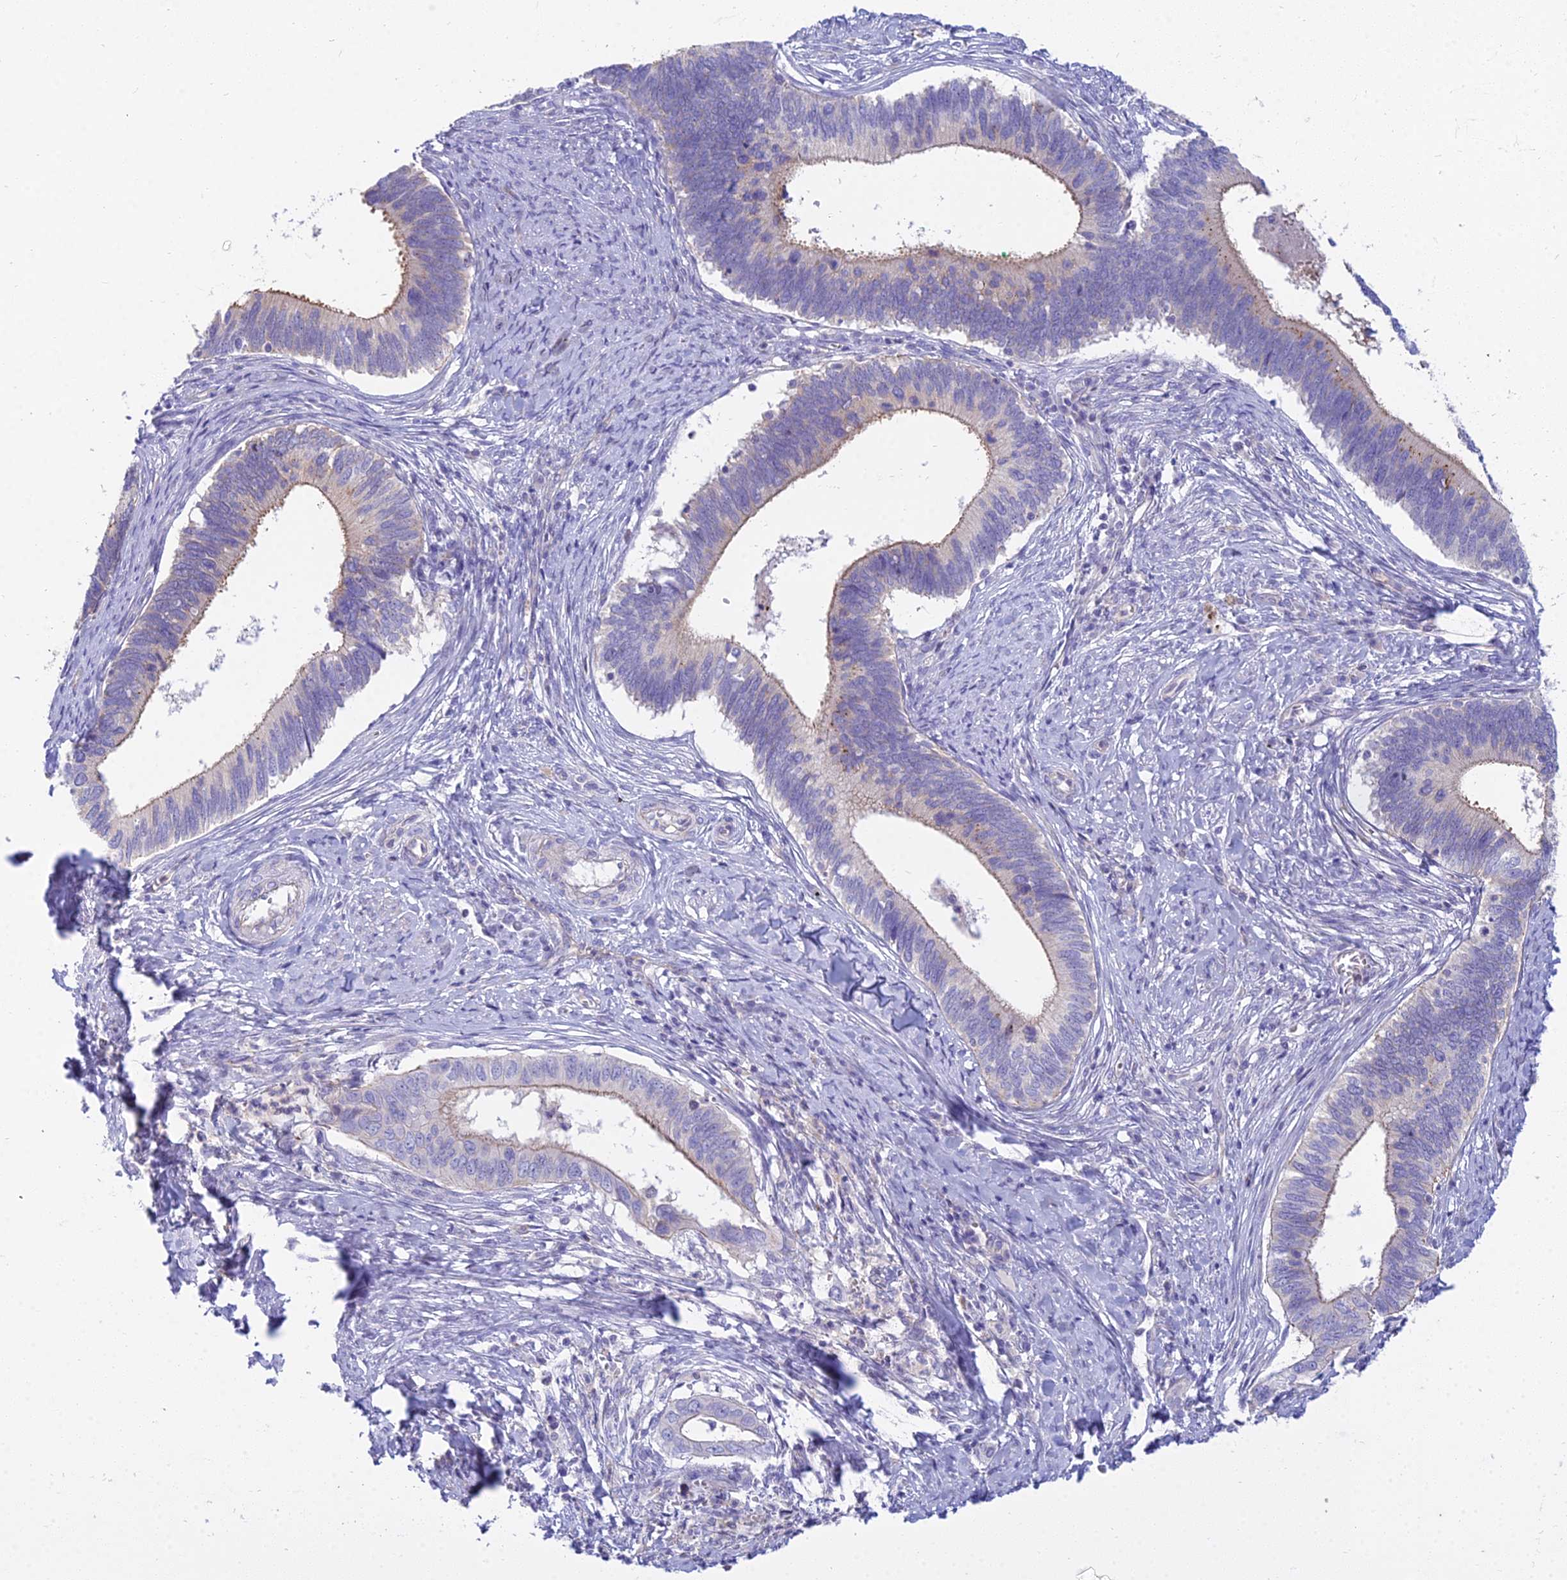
{"staining": {"intensity": "weak", "quantity": "<25%", "location": "cytoplasmic/membranous"}, "tissue": "cervical cancer", "cell_type": "Tumor cells", "image_type": "cancer", "snomed": [{"axis": "morphology", "description": "Adenocarcinoma, NOS"}, {"axis": "topography", "description": "Cervix"}], "caption": "An immunohistochemistry (IHC) image of adenocarcinoma (cervical) is shown. There is no staining in tumor cells of adenocarcinoma (cervical).", "gene": "SMIM24", "patient": {"sex": "female", "age": 42}}